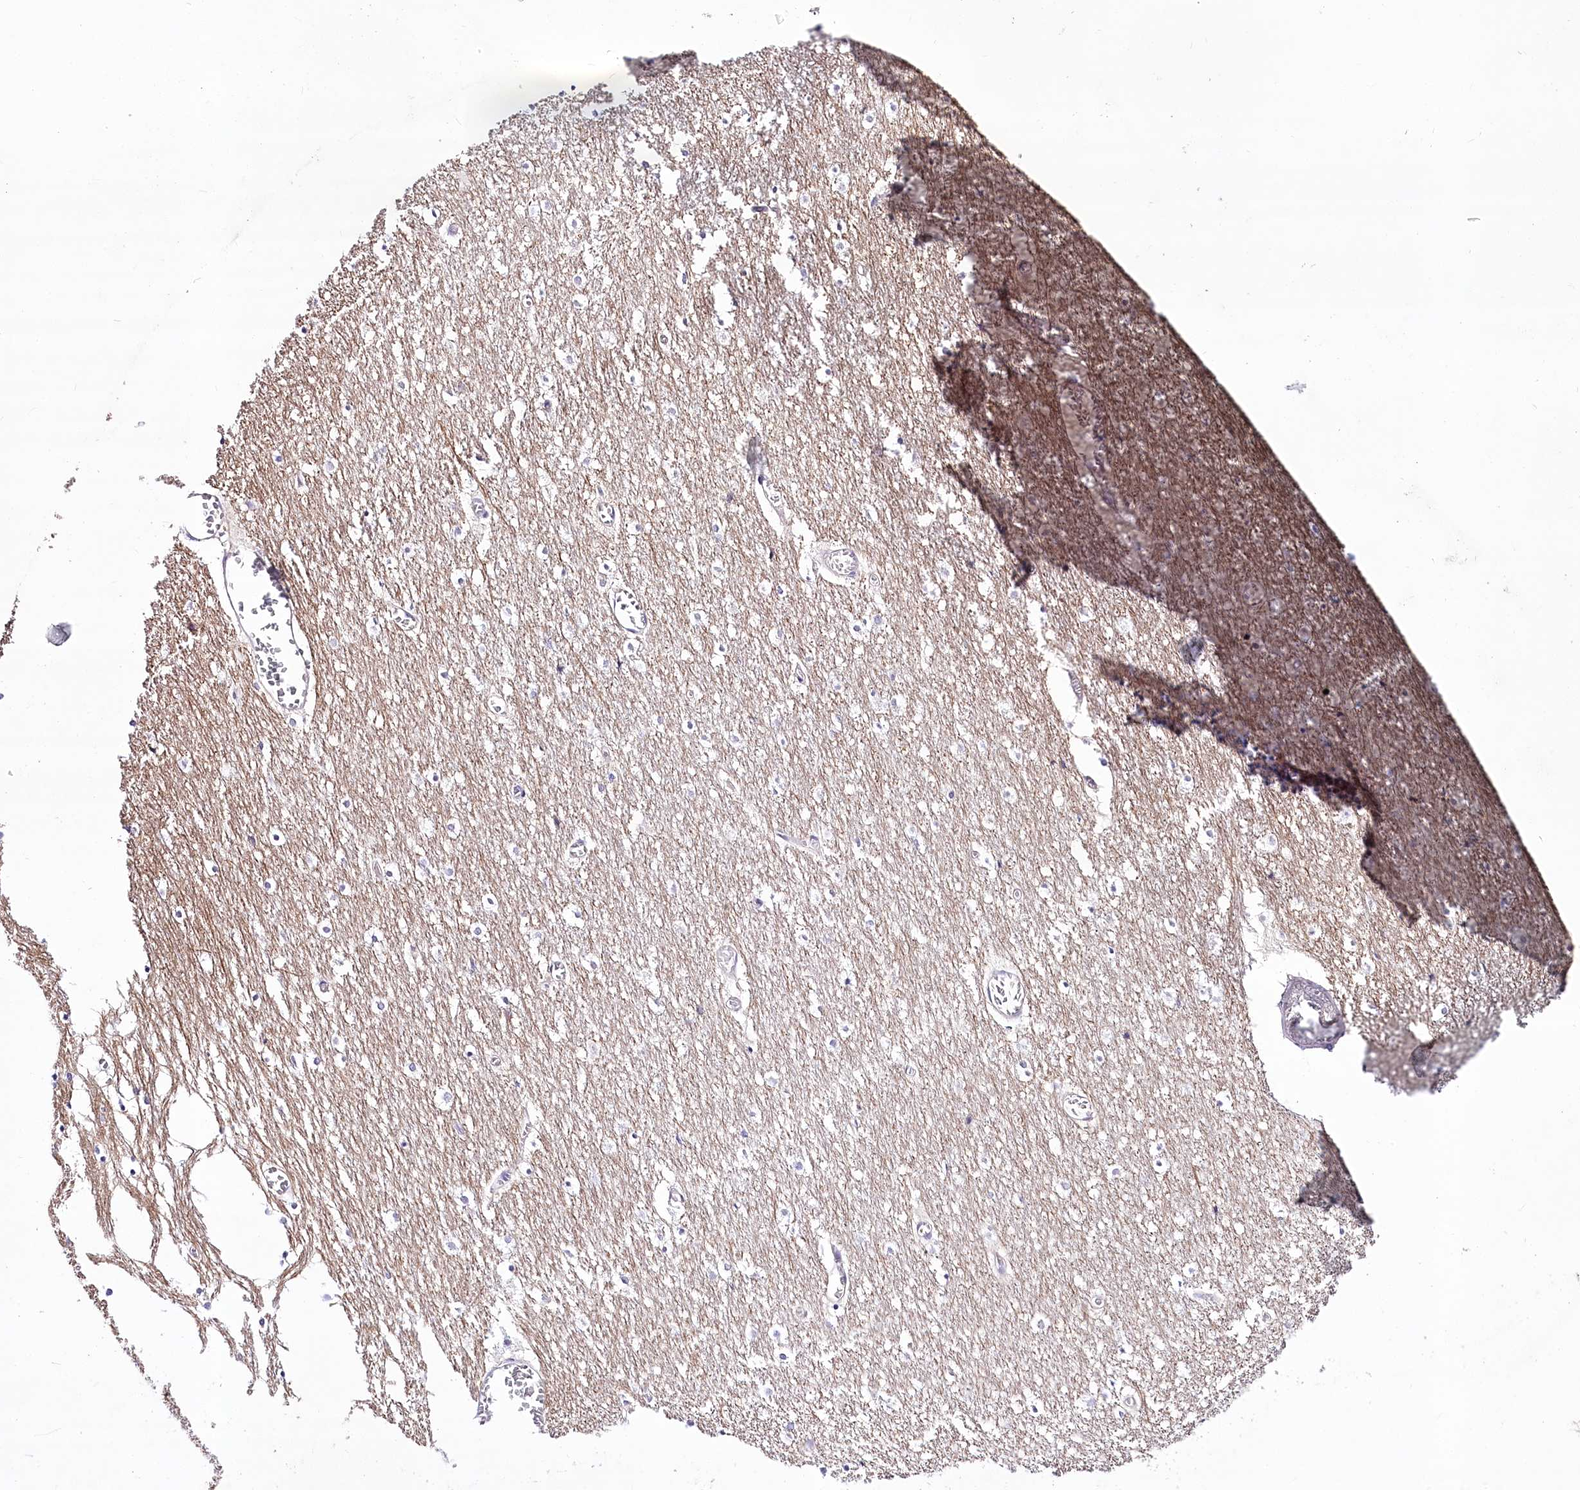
{"staining": {"intensity": "moderate", "quantity": ">75%", "location": "cytoplasmic/membranous"}, "tissue": "cerebellum", "cell_type": "Cells in granular layer", "image_type": "normal", "snomed": [{"axis": "morphology", "description": "Normal tissue, NOS"}, {"axis": "topography", "description": "Cerebellum"}], "caption": "High-power microscopy captured an IHC histopathology image of unremarkable cerebellum, revealing moderate cytoplasmic/membranous positivity in approximately >75% of cells in granular layer. Ihc stains the protein of interest in brown and the nuclei are stained blue.", "gene": "LRRC34", "patient": {"sex": "female", "age": 28}}